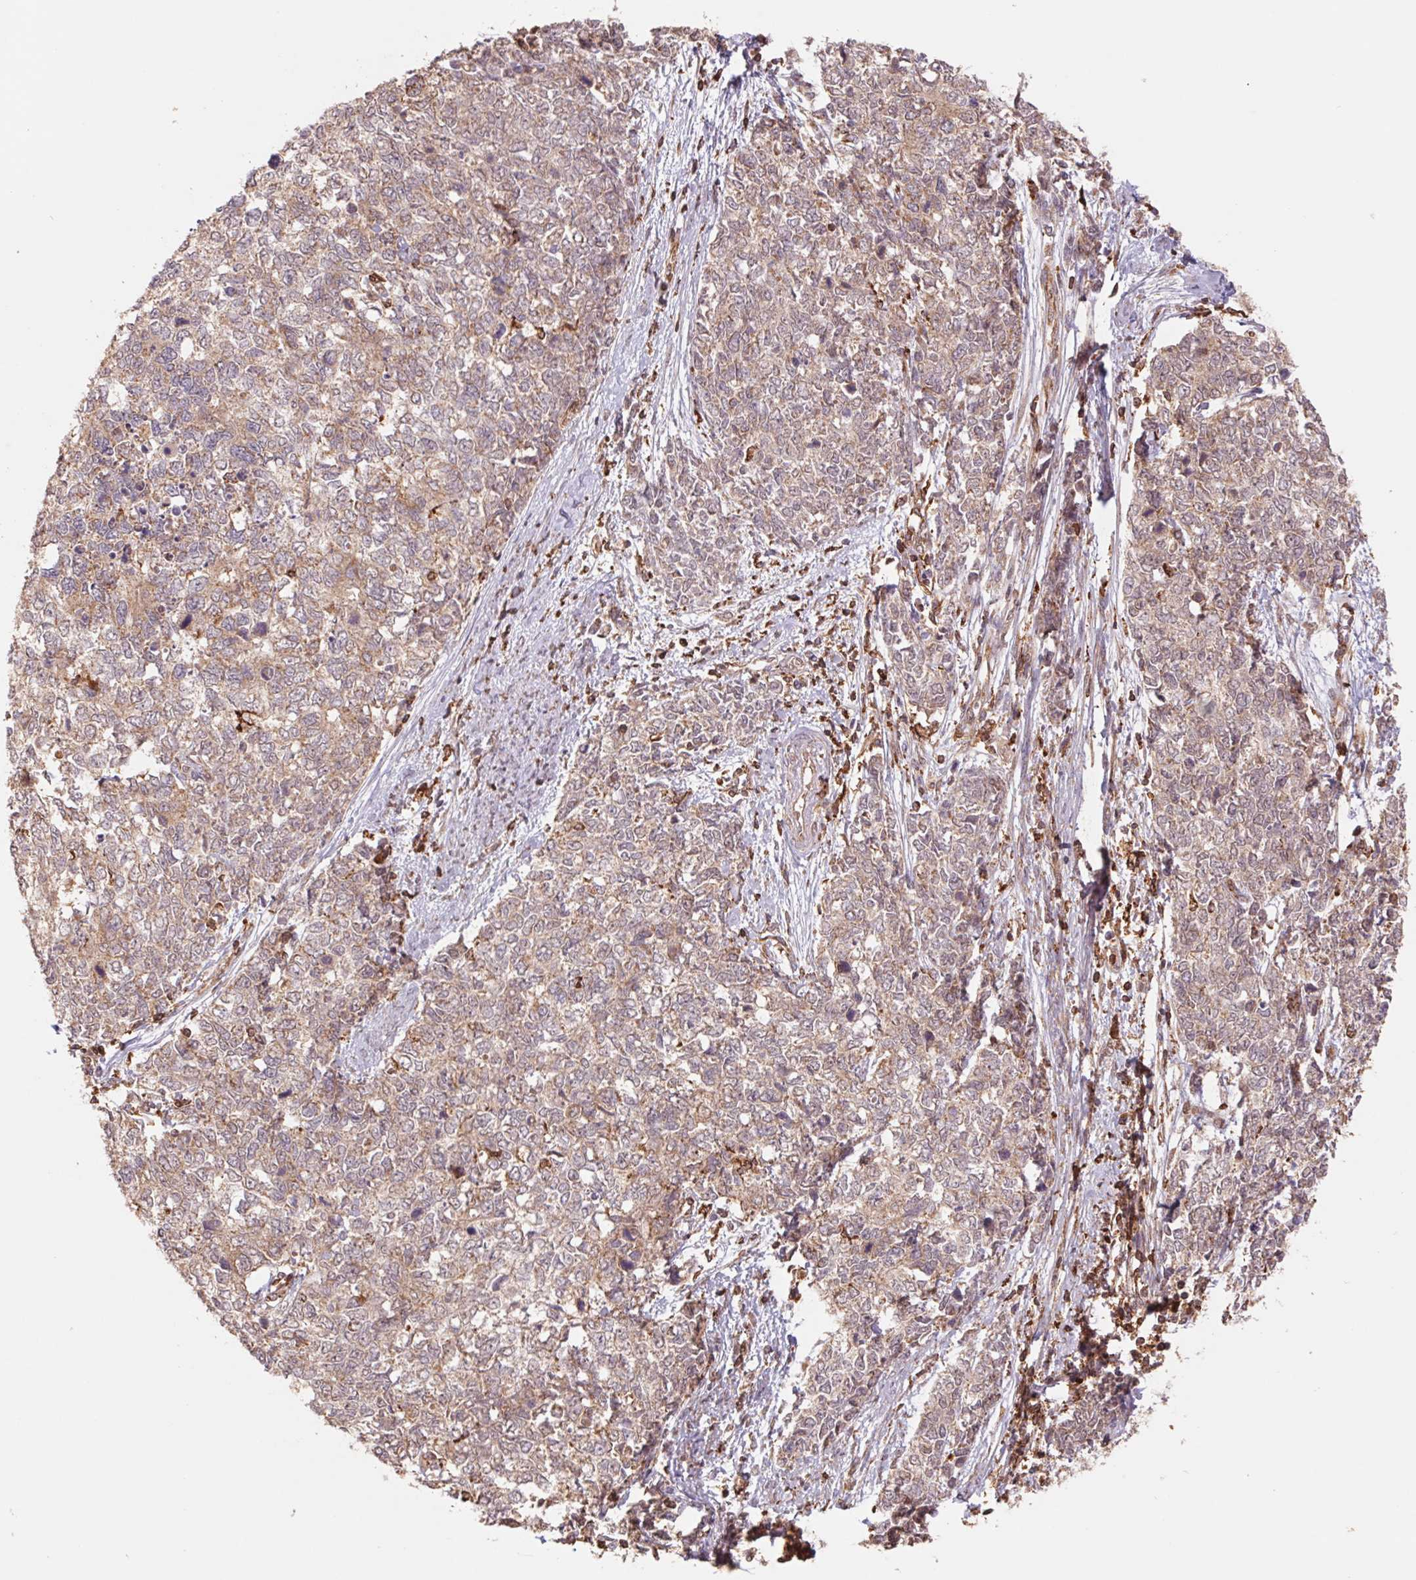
{"staining": {"intensity": "weak", "quantity": ">75%", "location": "cytoplasmic/membranous"}, "tissue": "cervical cancer", "cell_type": "Tumor cells", "image_type": "cancer", "snomed": [{"axis": "morphology", "description": "Adenocarcinoma, NOS"}, {"axis": "topography", "description": "Cervix"}], "caption": "Immunohistochemical staining of human cervical cancer (adenocarcinoma) demonstrates low levels of weak cytoplasmic/membranous positivity in about >75% of tumor cells.", "gene": "URM1", "patient": {"sex": "female", "age": 63}}